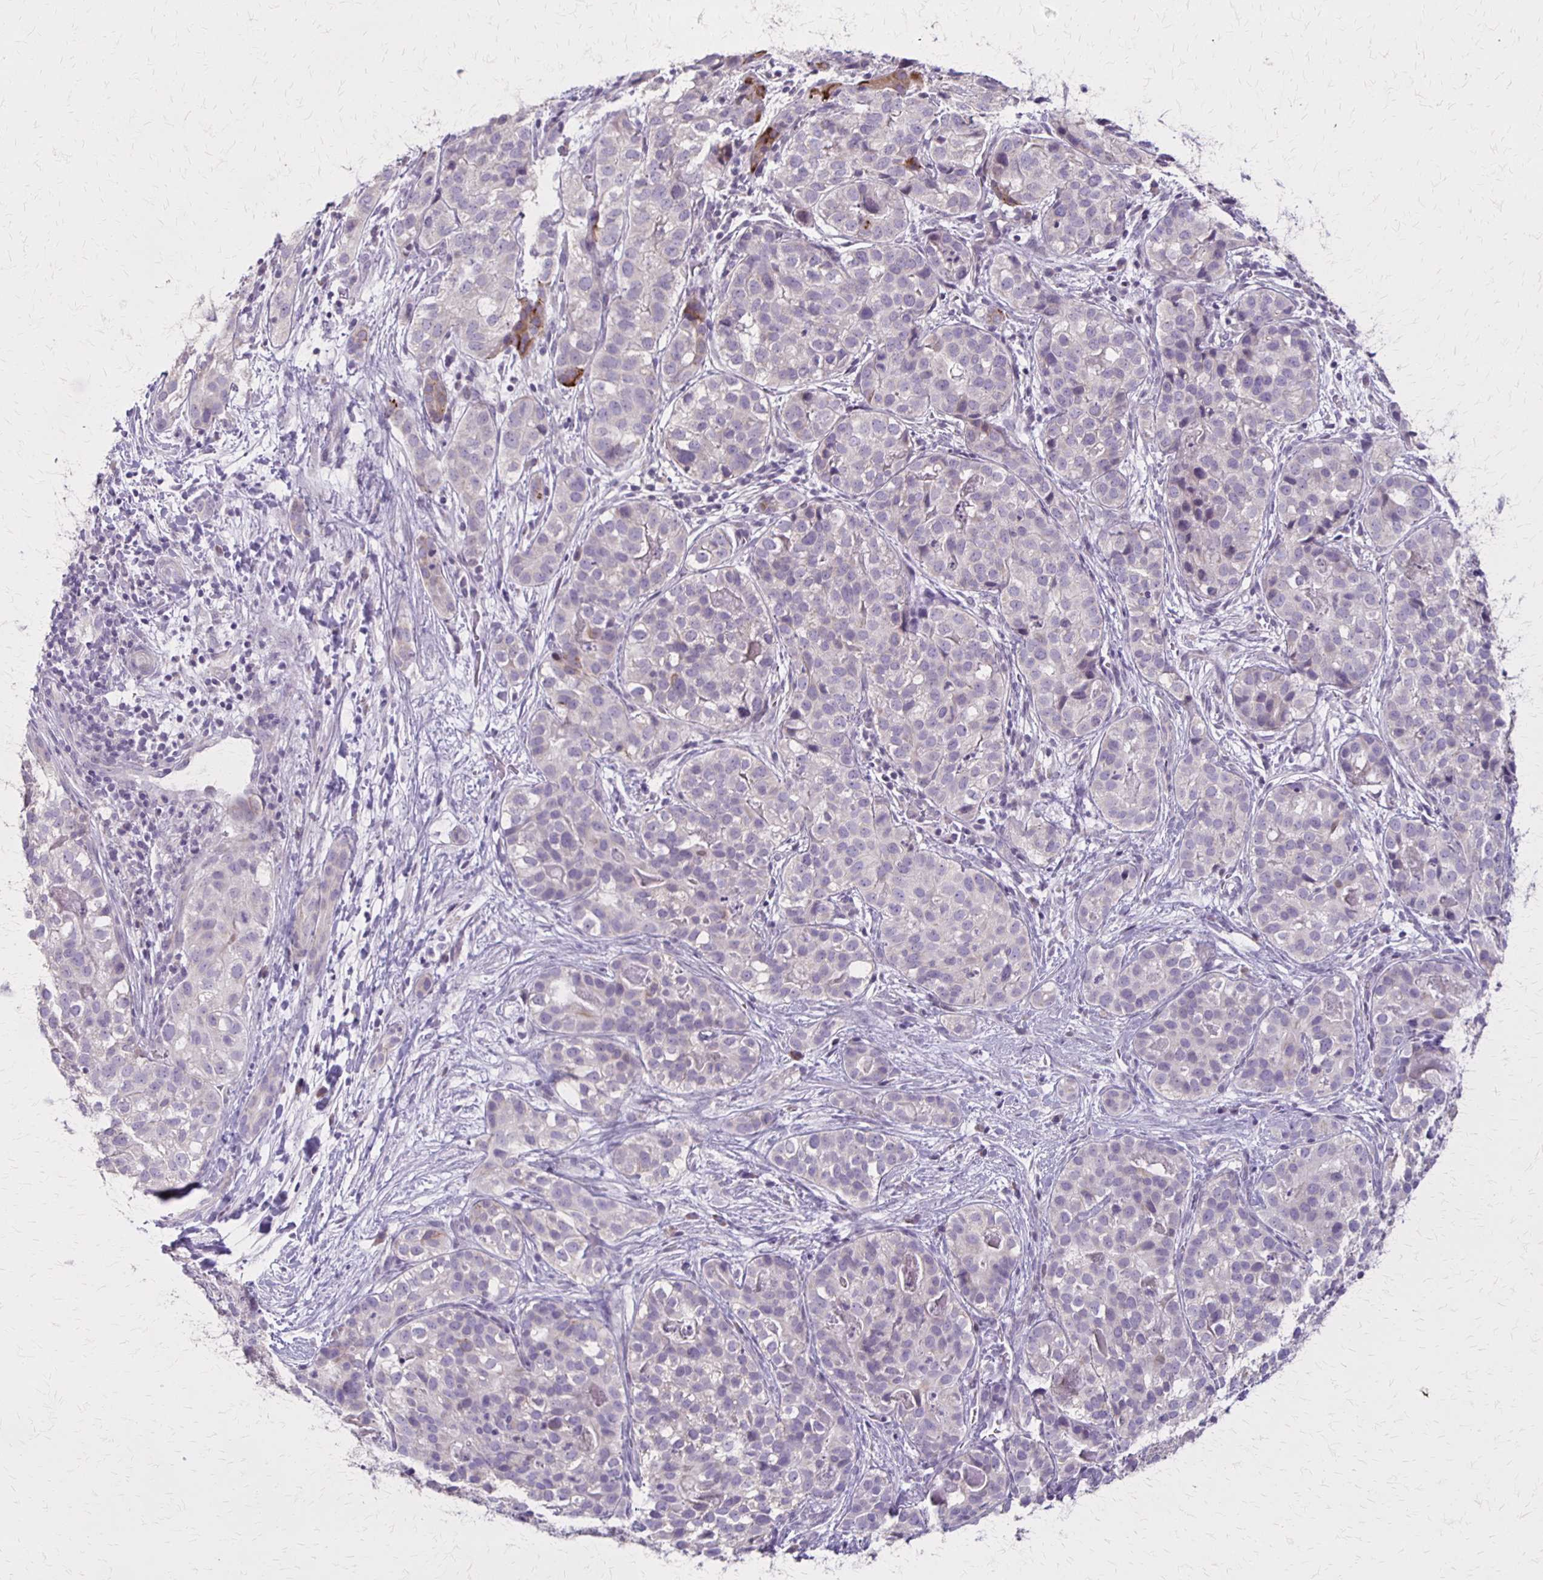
{"staining": {"intensity": "negative", "quantity": "none", "location": "none"}, "tissue": "liver cancer", "cell_type": "Tumor cells", "image_type": "cancer", "snomed": [{"axis": "morphology", "description": "Cholangiocarcinoma"}, {"axis": "topography", "description": "Liver"}], "caption": "Image shows no protein expression in tumor cells of liver cancer (cholangiocarcinoma) tissue. (DAB immunohistochemistry visualized using brightfield microscopy, high magnification).", "gene": "SLC35E2B", "patient": {"sex": "male", "age": 56}}